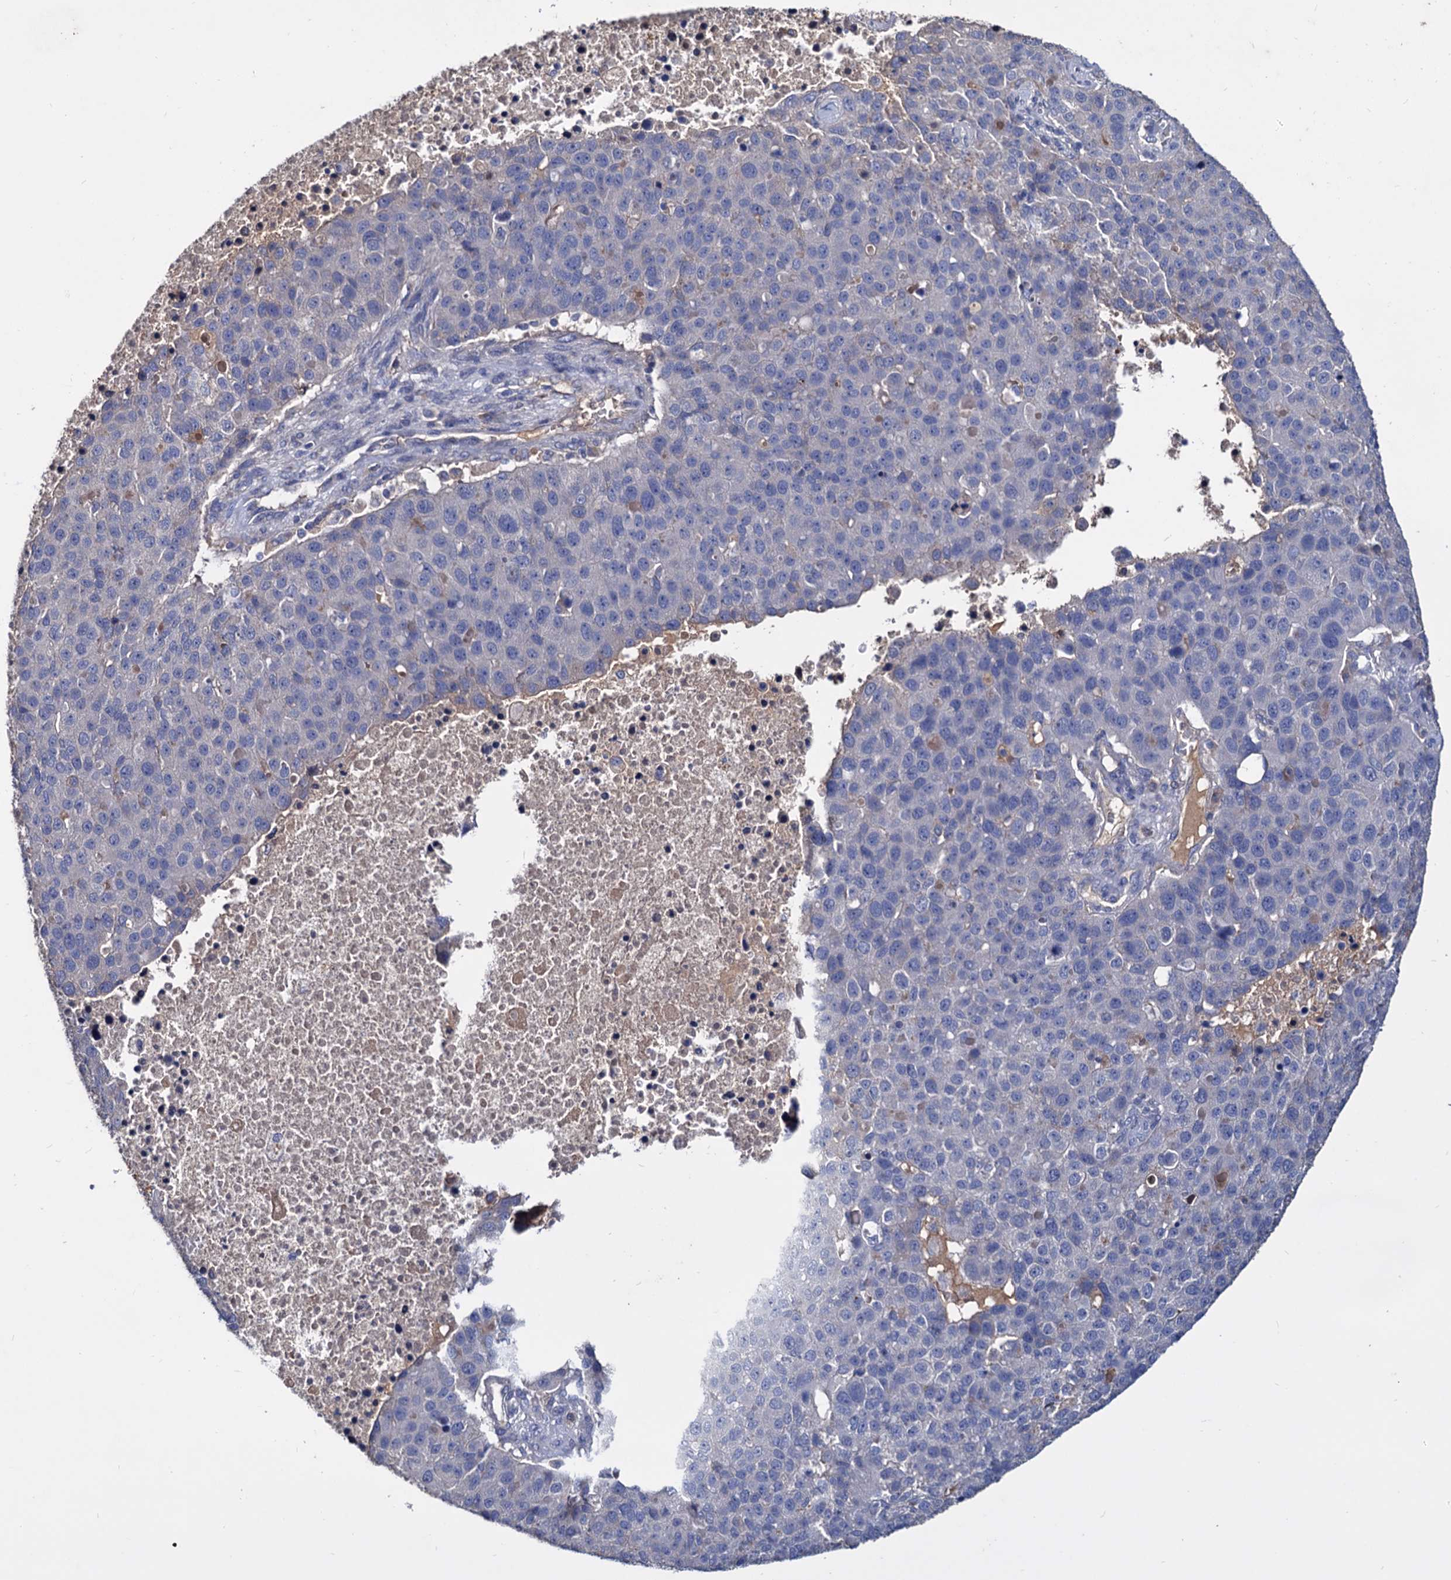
{"staining": {"intensity": "negative", "quantity": "none", "location": "none"}, "tissue": "pancreatic cancer", "cell_type": "Tumor cells", "image_type": "cancer", "snomed": [{"axis": "morphology", "description": "Adenocarcinoma, NOS"}, {"axis": "topography", "description": "Pancreas"}], "caption": "A micrograph of human adenocarcinoma (pancreatic) is negative for staining in tumor cells.", "gene": "NPAS4", "patient": {"sex": "female", "age": 61}}